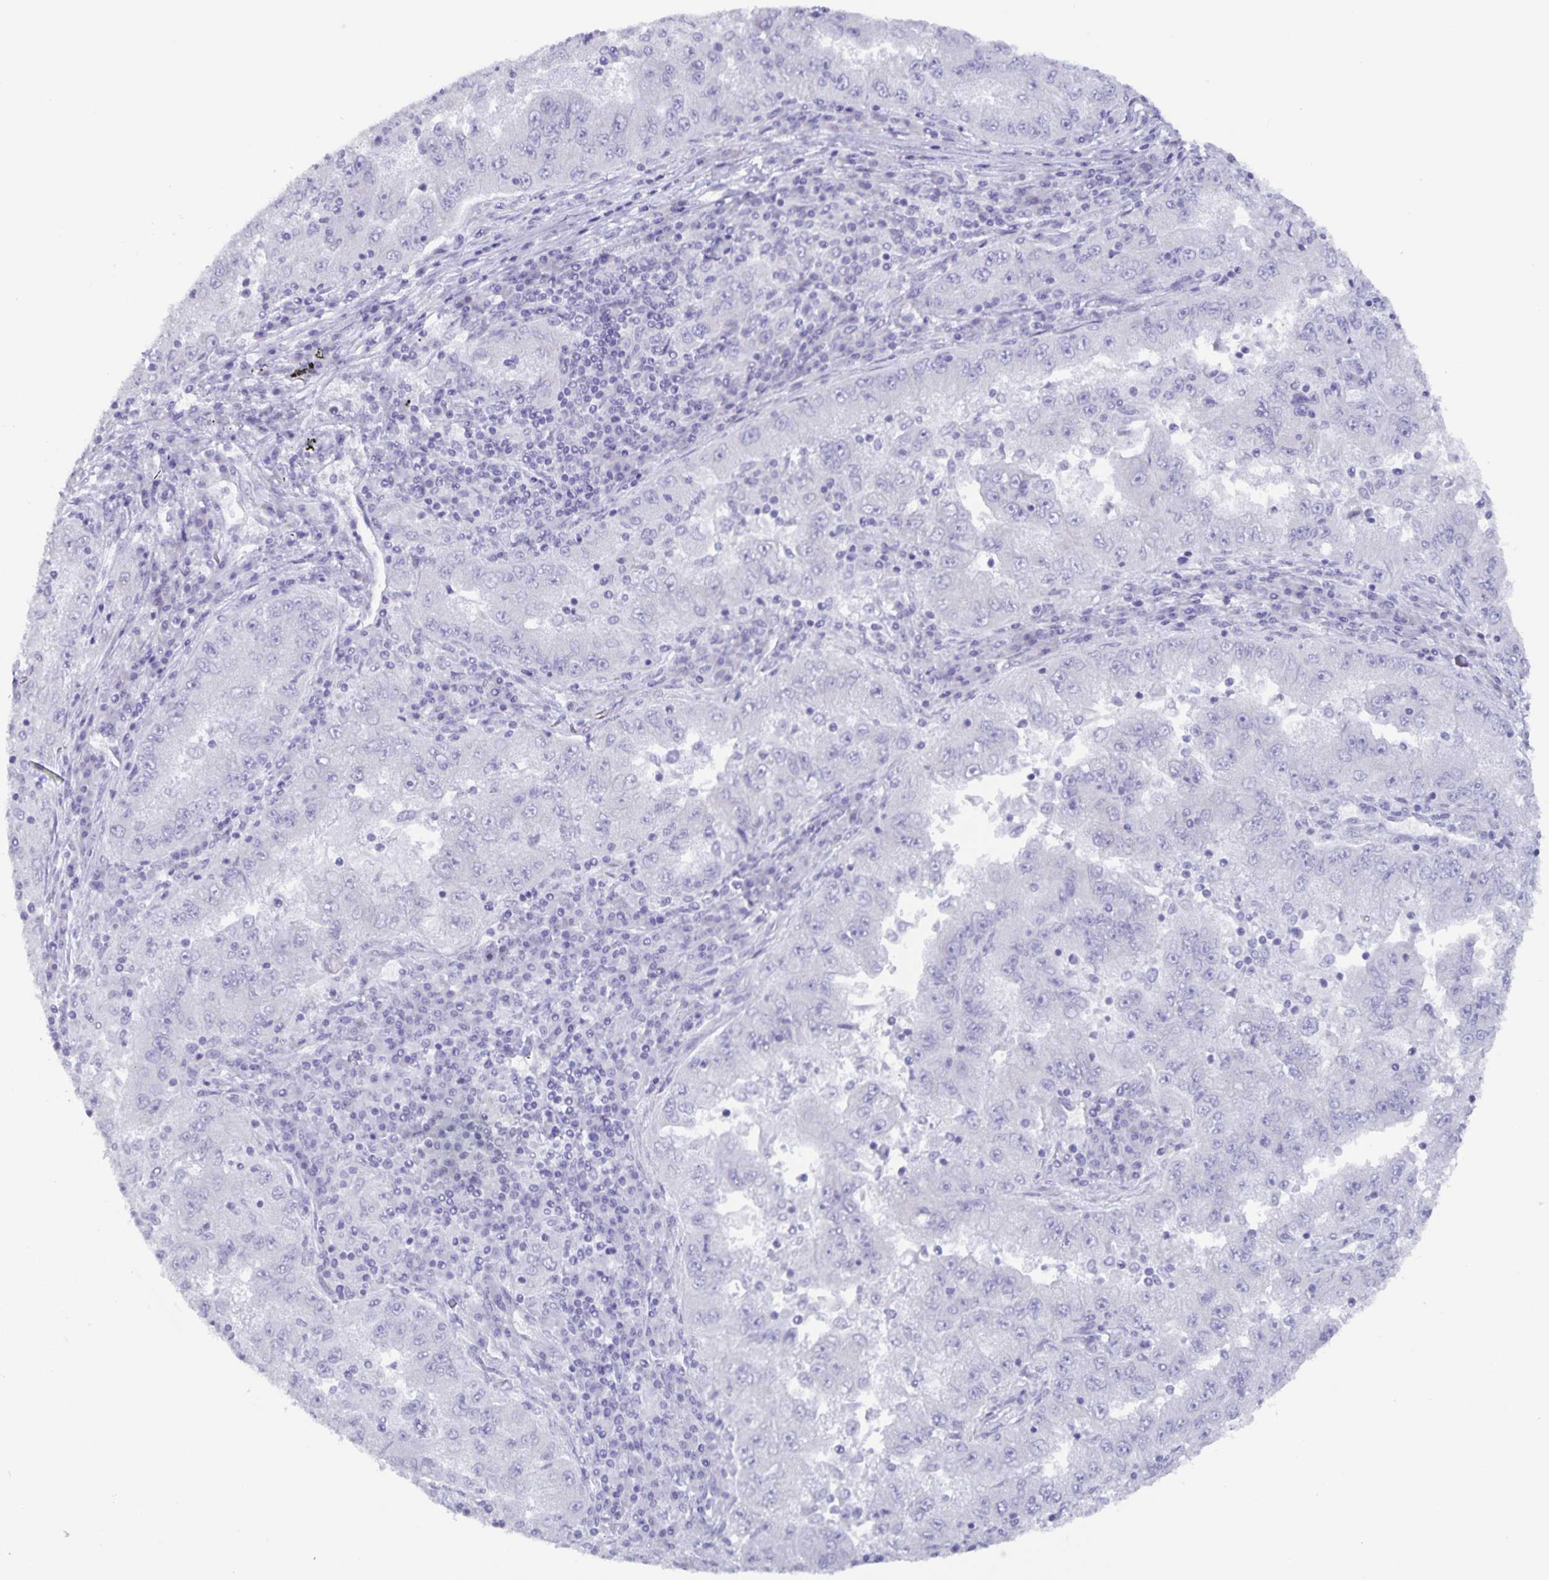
{"staining": {"intensity": "negative", "quantity": "none", "location": "none"}, "tissue": "lung cancer", "cell_type": "Tumor cells", "image_type": "cancer", "snomed": [{"axis": "morphology", "description": "Adenocarcinoma, NOS"}, {"axis": "morphology", "description": "Adenocarcinoma primary or metastatic"}, {"axis": "topography", "description": "Lung"}], "caption": "A histopathology image of human lung cancer (adenocarcinoma) is negative for staining in tumor cells. (Stains: DAB (3,3'-diaminobenzidine) IHC with hematoxylin counter stain, Microscopy: brightfield microscopy at high magnification).", "gene": "AQP4", "patient": {"sex": "male", "age": 74}}